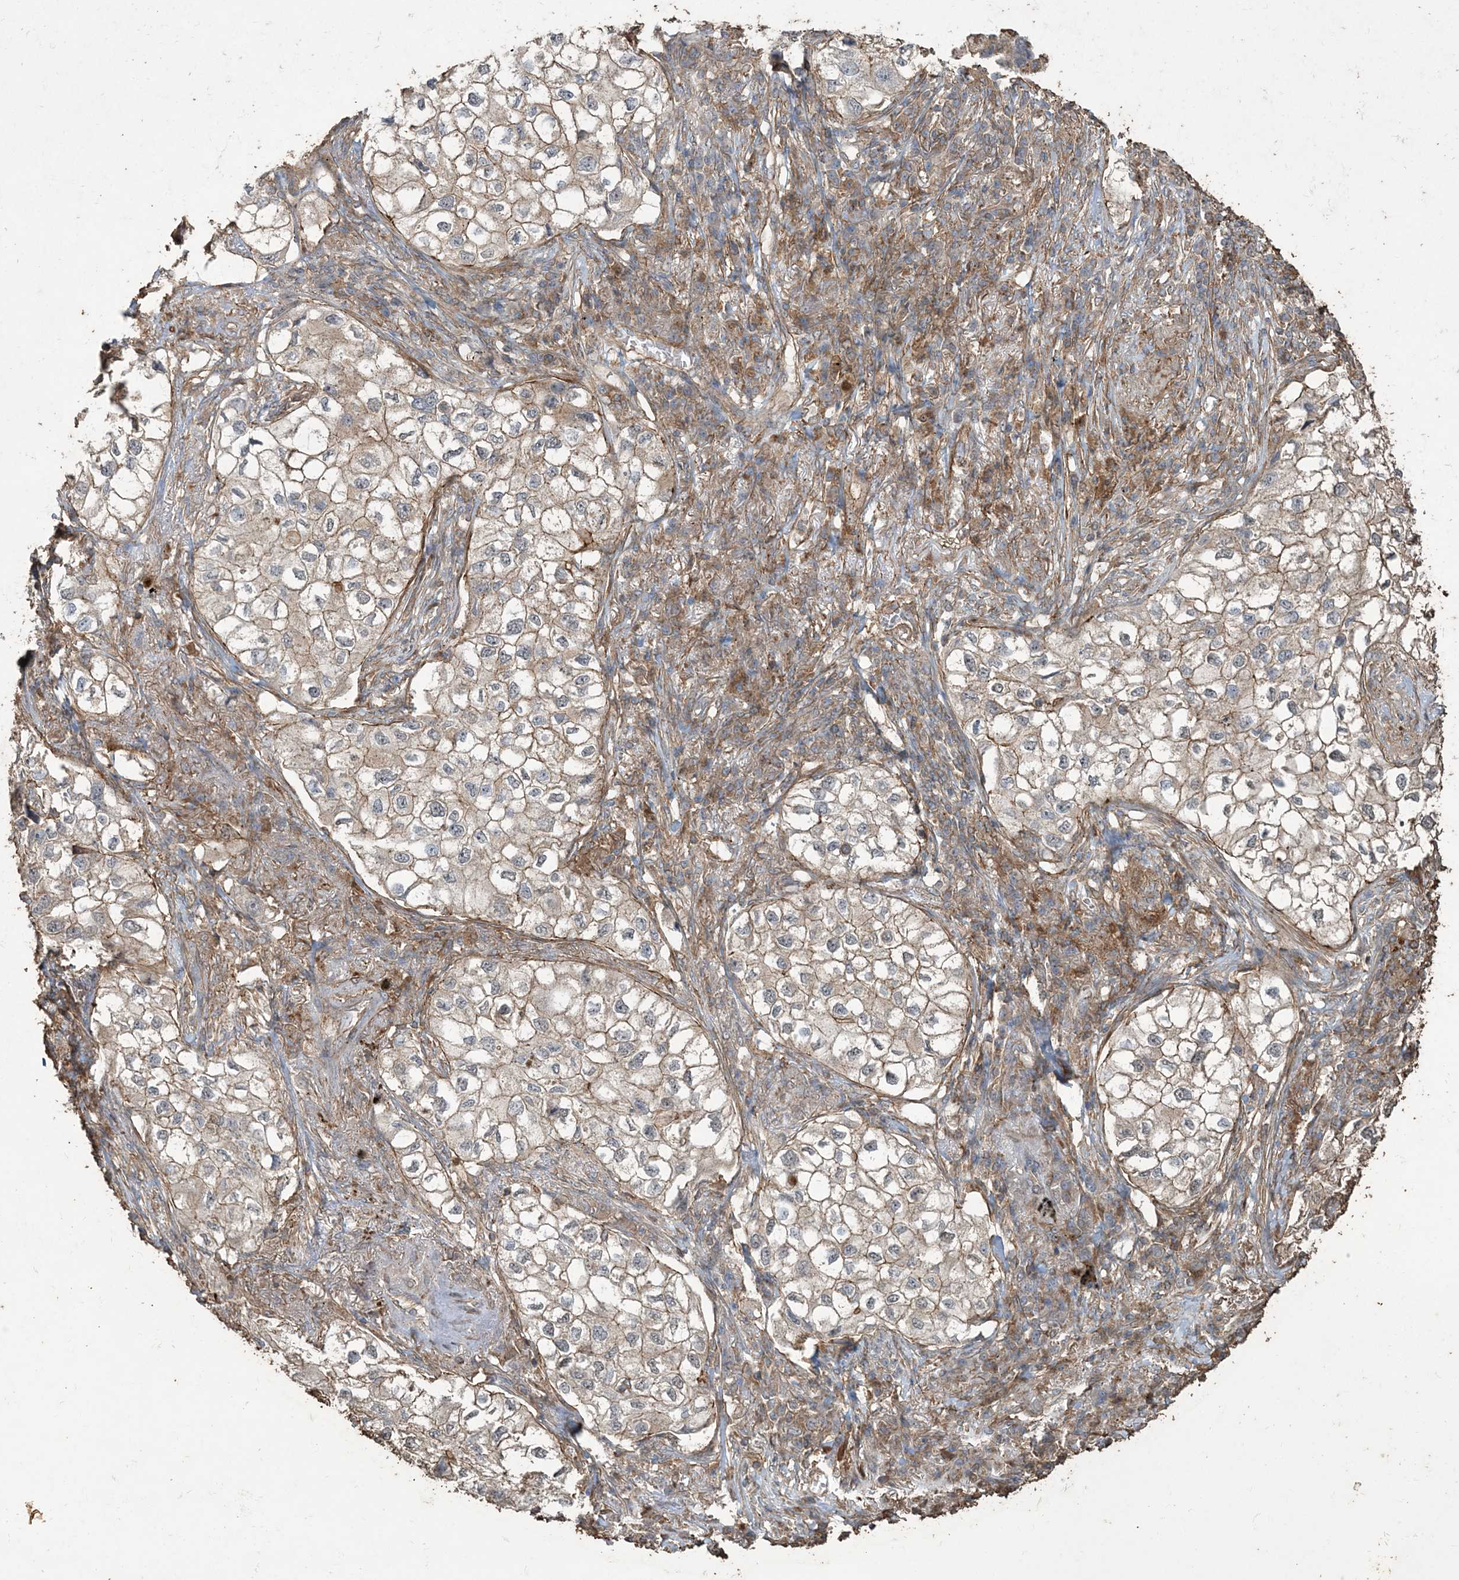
{"staining": {"intensity": "weak", "quantity": ">75%", "location": "cytoplasmic/membranous"}, "tissue": "lung cancer", "cell_type": "Tumor cells", "image_type": "cancer", "snomed": [{"axis": "morphology", "description": "Adenocarcinoma, NOS"}, {"axis": "topography", "description": "Lung"}], "caption": "High-power microscopy captured an immunohistochemistry (IHC) histopathology image of lung cancer (adenocarcinoma), revealing weak cytoplasmic/membranous expression in approximately >75% of tumor cells.", "gene": "TTC7A", "patient": {"sex": "male", "age": 63}}